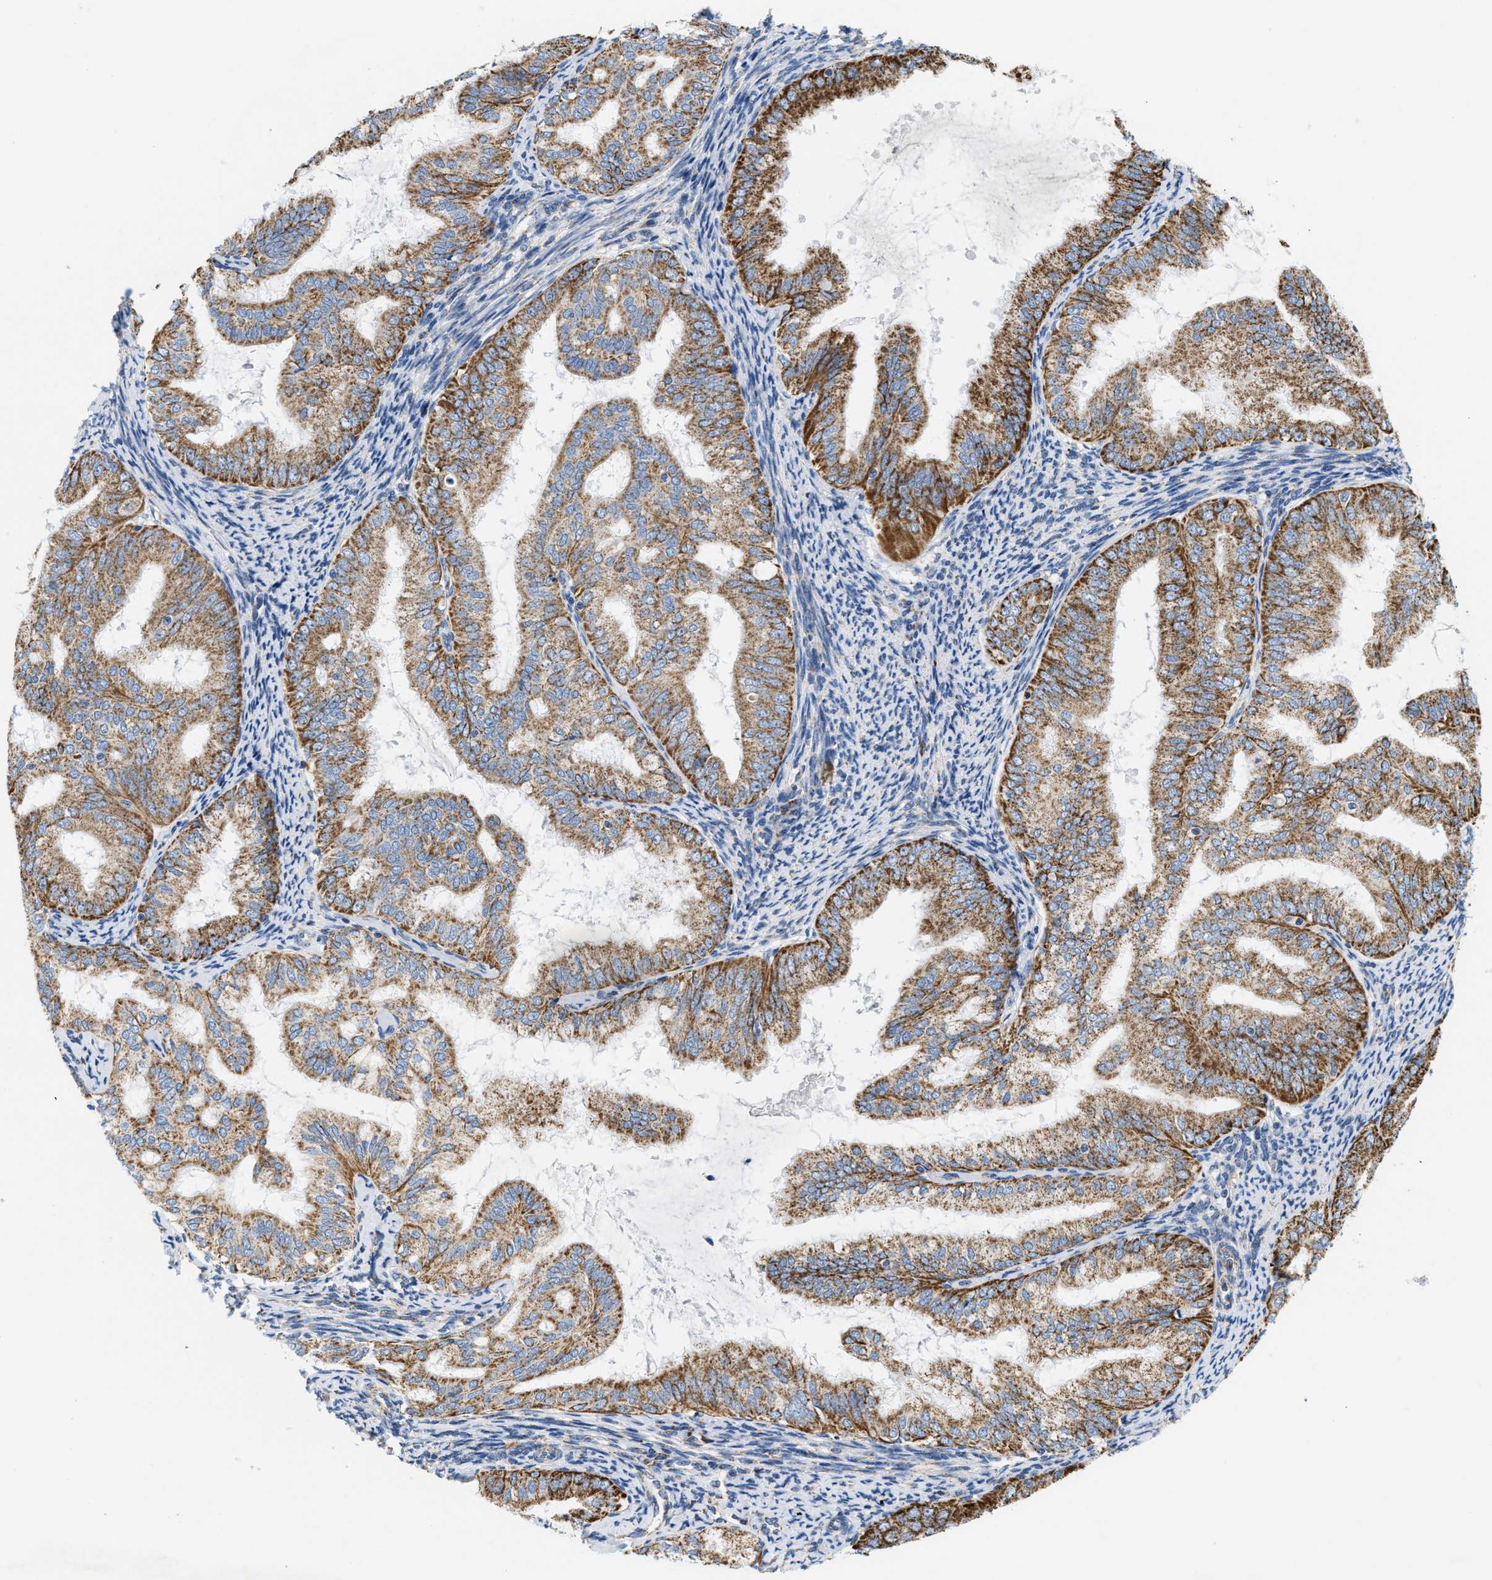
{"staining": {"intensity": "moderate", "quantity": ">75%", "location": "cytoplasmic/membranous"}, "tissue": "endometrial cancer", "cell_type": "Tumor cells", "image_type": "cancer", "snomed": [{"axis": "morphology", "description": "Adenocarcinoma, NOS"}, {"axis": "topography", "description": "Endometrium"}], "caption": "Immunohistochemical staining of adenocarcinoma (endometrial) demonstrates medium levels of moderate cytoplasmic/membranous protein staining in approximately >75% of tumor cells. The protein is shown in brown color, while the nuclei are stained blue.", "gene": "KCNJ5", "patient": {"sex": "female", "age": 63}}